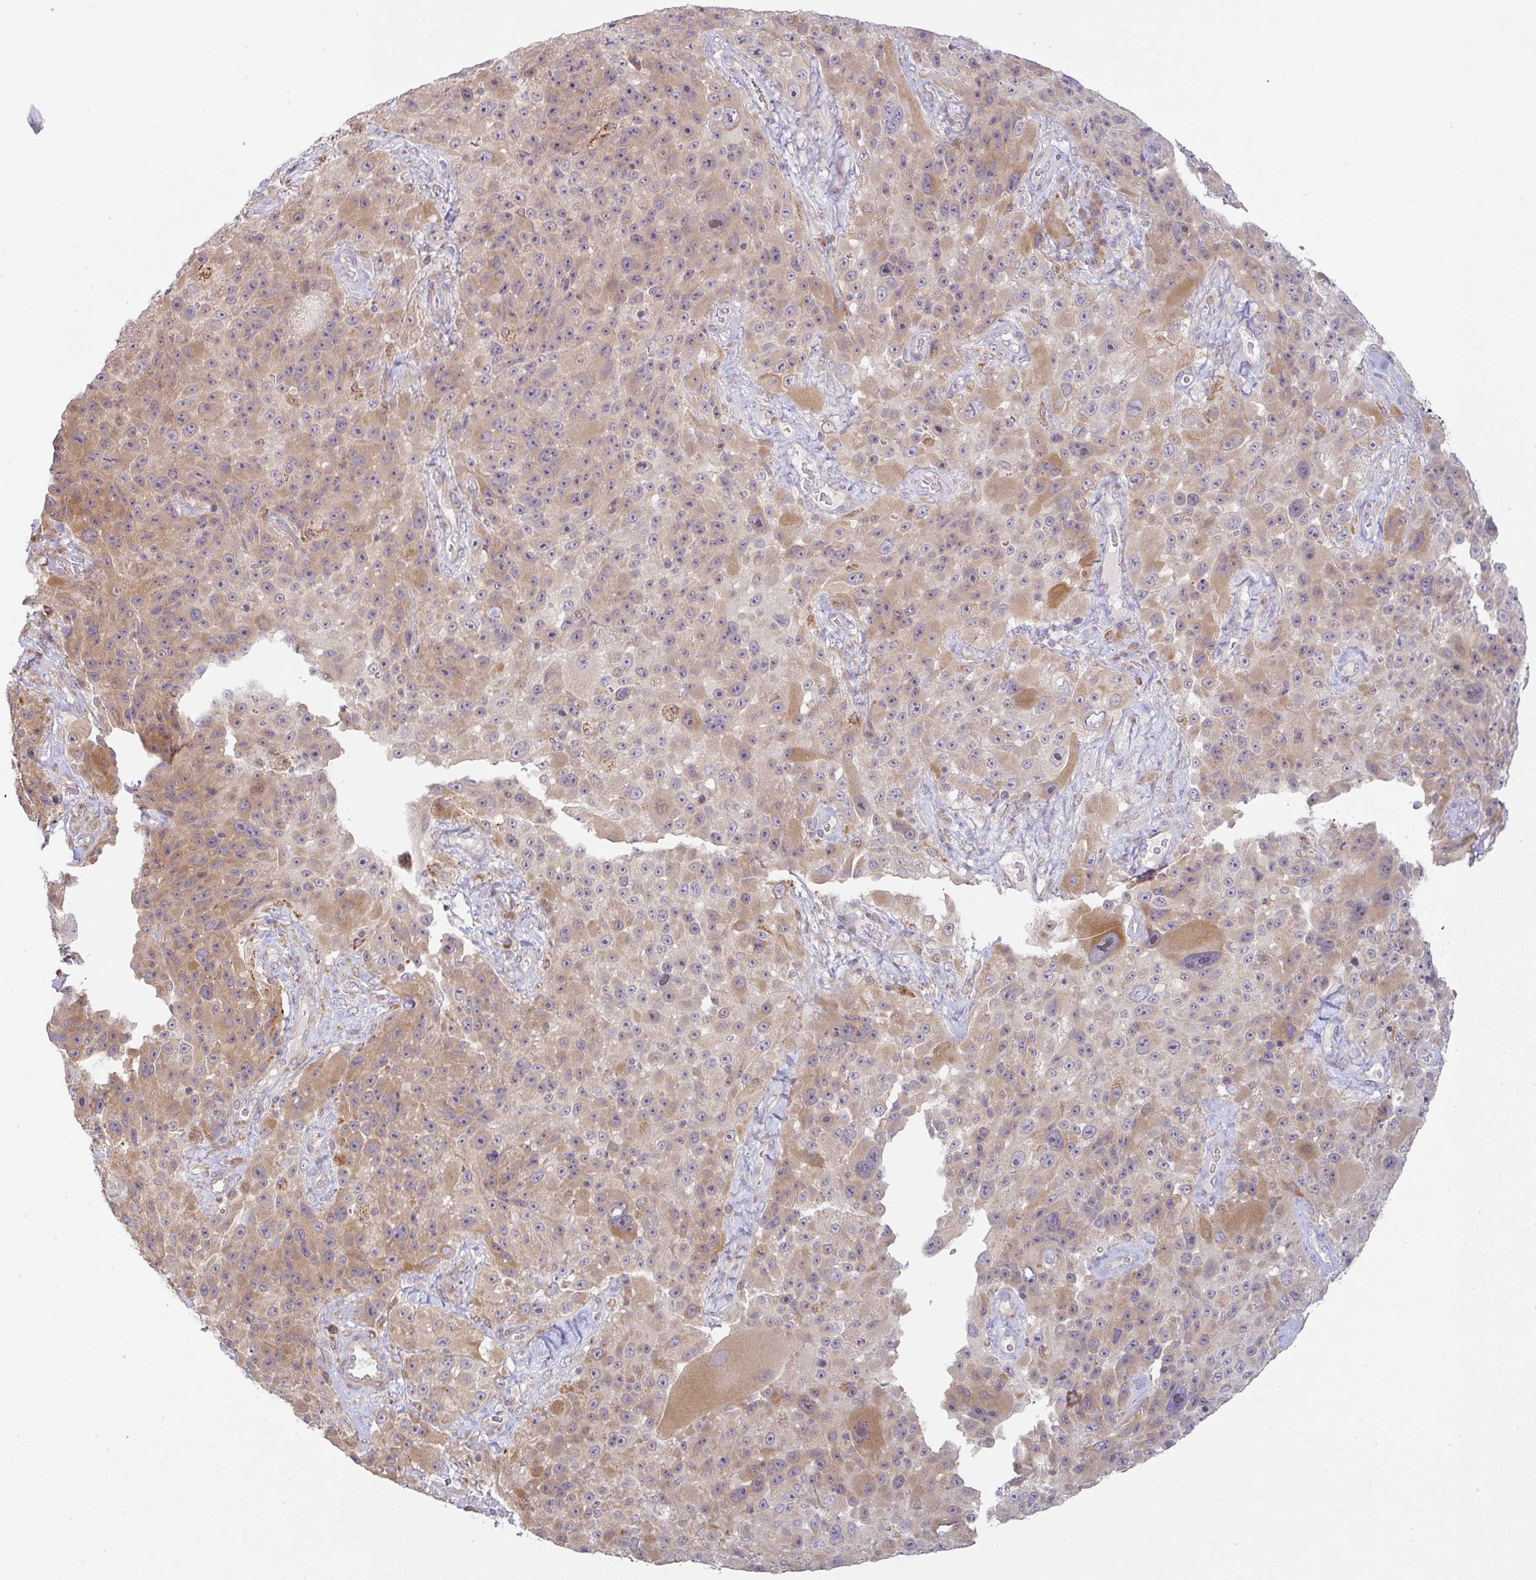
{"staining": {"intensity": "moderate", "quantity": "25%-75%", "location": "cytoplasmic/membranous,nuclear"}, "tissue": "melanoma", "cell_type": "Tumor cells", "image_type": "cancer", "snomed": [{"axis": "morphology", "description": "Malignant melanoma, Metastatic site"}, {"axis": "topography", "description": "Lymph node"}], "caption": "Human malignant melanoma (metastatic site) stained with a brown dye exhibits moderate cytoplasmic/membranous and nuclear positive positivity in approximately 25%-75% of tumor cells.", "gene": "MOB1A", "patient": {"sex": "male", "age": 62}}